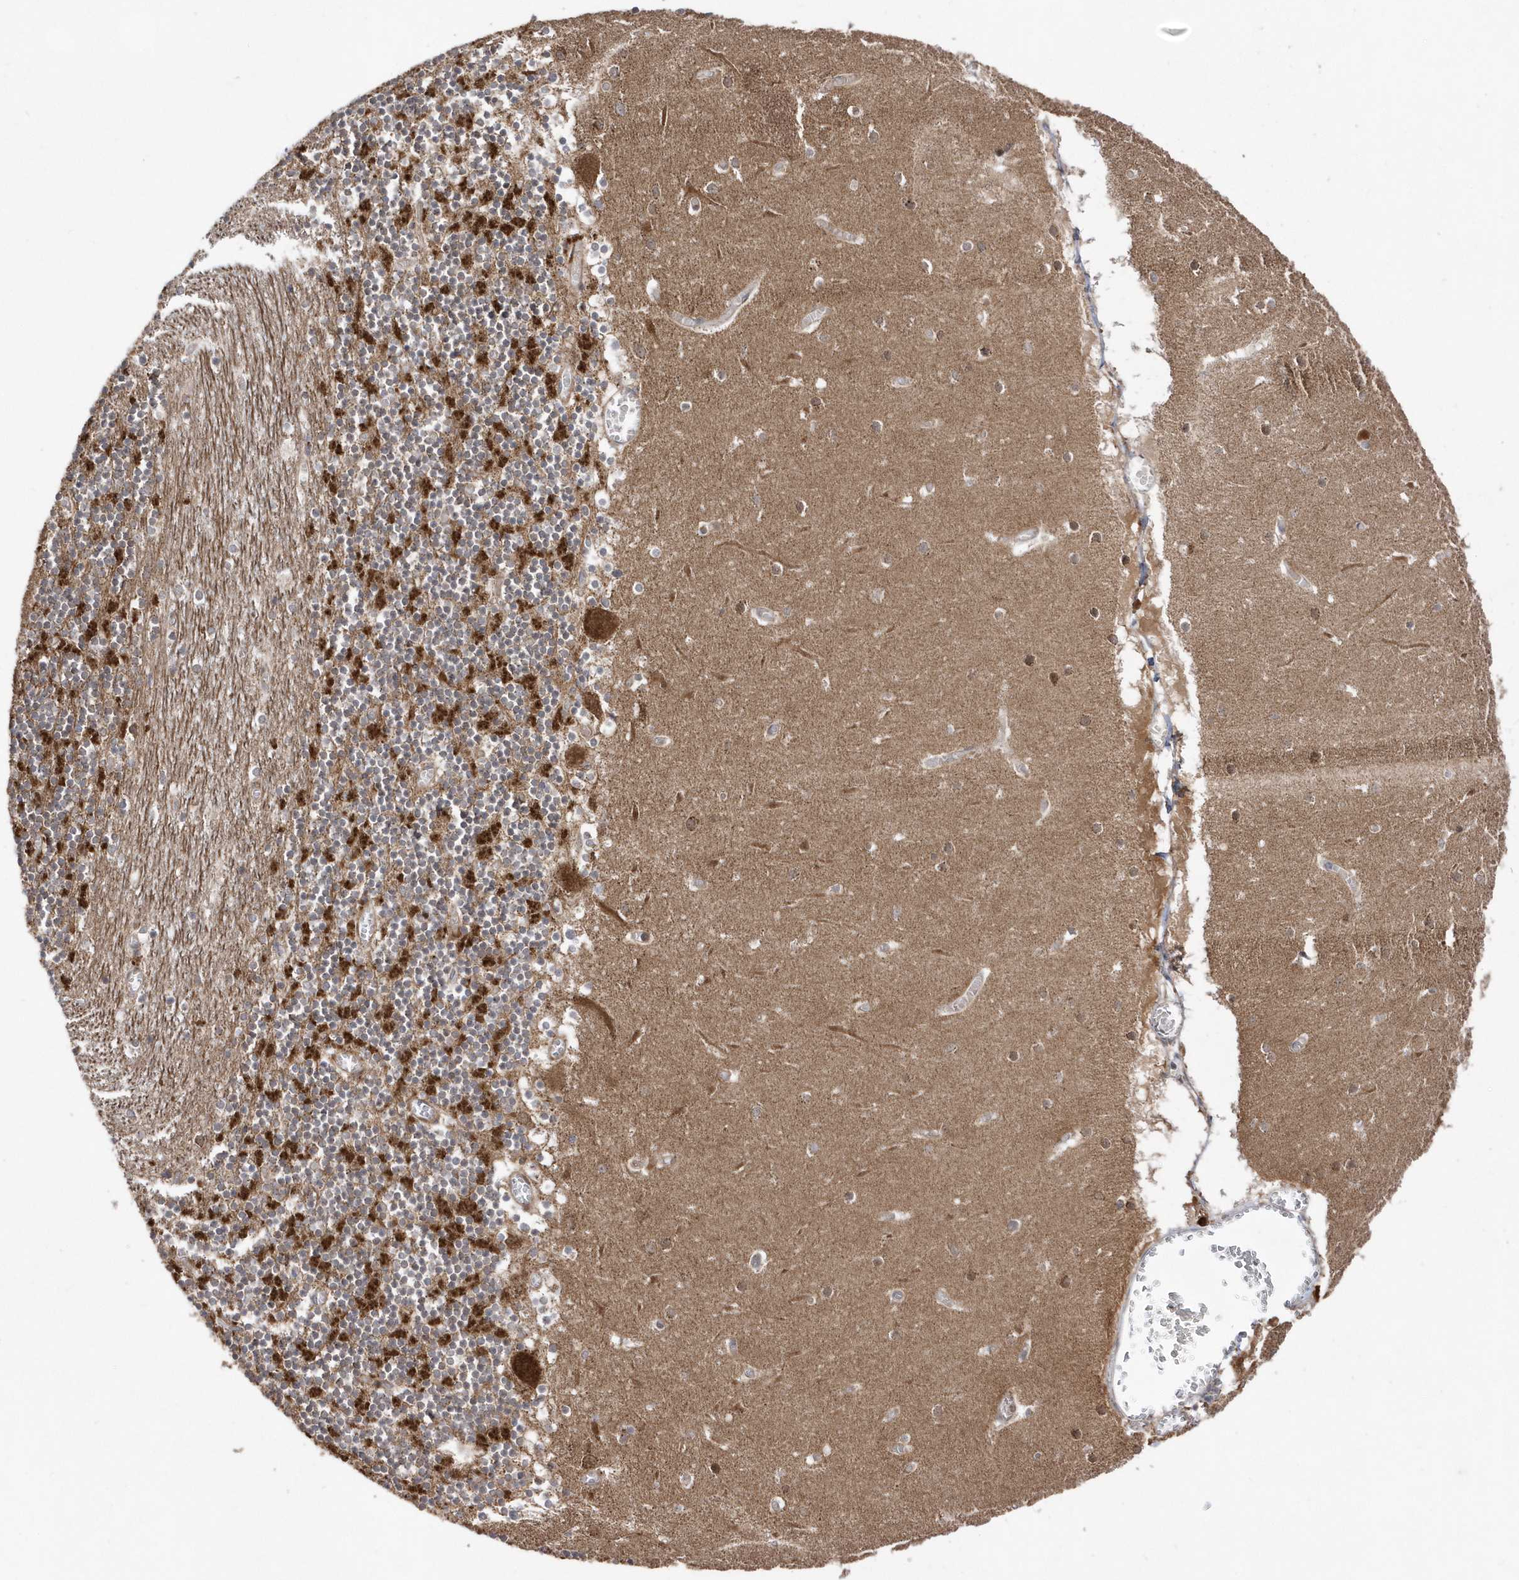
{"staining": {"intensity": "strong", "quantity": "25%-75%", "location": "cytoplasmic/membranous,nuclear"}, "tissue": "cerebellum", "cell_type": "Cells in granular layer", "image_type": "normal", "snomed": [{"axis": "morphology", "description": "Normal tissue, NOS"}, {"axis": "topography", "description": "Cerebellum"}], "caption": "Immunohistochemical staining of benign human cerebellum demonstrates 25%-75% levels of strong cytoplasmic/membranous,nuclear protein expression in about 25%-75% of cells in granular layer.", "gene": "DALRD3", "patient": {"sex": "female", "age": 28}}